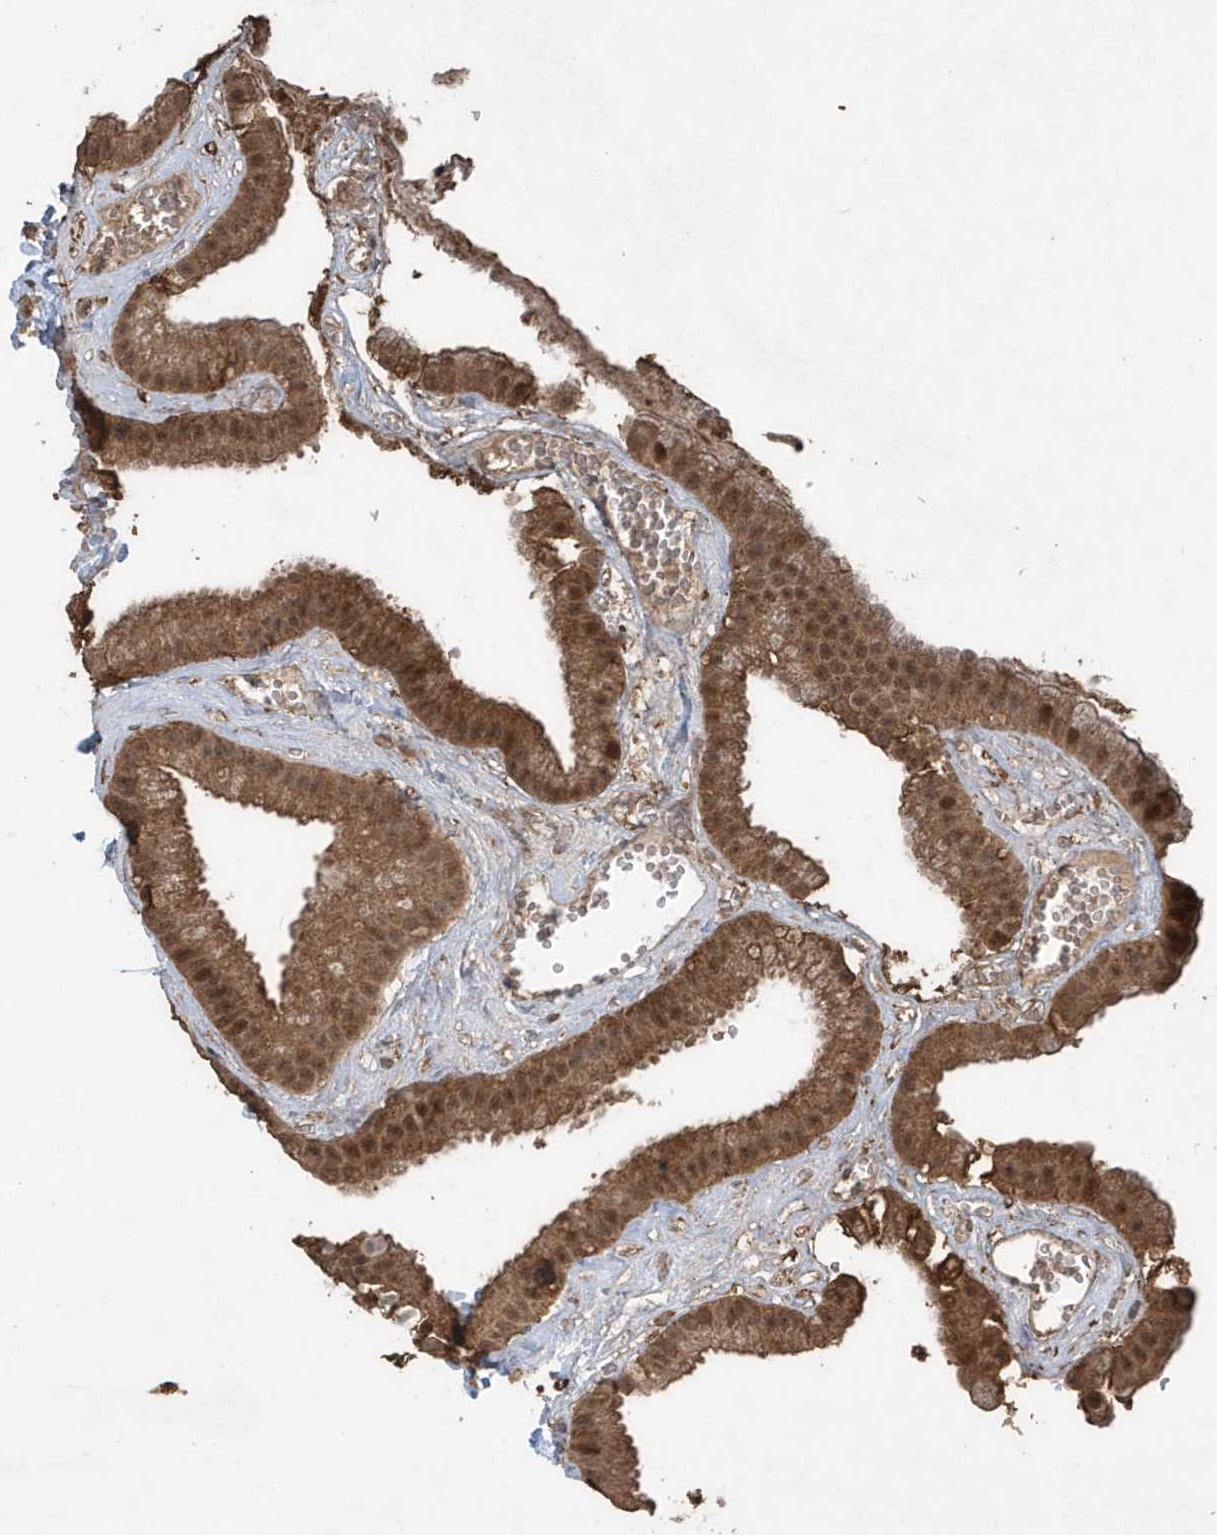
{"staining": {"intensity": "strong", "quantity": ">75%", "location": "cytoplasmic/membranous,nuclear"}, "tissue": "gallbladder", "cell_type": "Glandular cells", "image_type": "normal", "snomed": [{"axis": "morphology", "description": "Normal tissue, NOS"}, {"axis": "topography", "description": "Gallbladder"}], "caption": "Protein analysis of benign gallbladder shows strong cytoplasmic/membranous,nuclear positivity in approximately >75% of glandular cells.", "gene": "PAXBP1", "patient": {"sex": "male", "age": 55}}